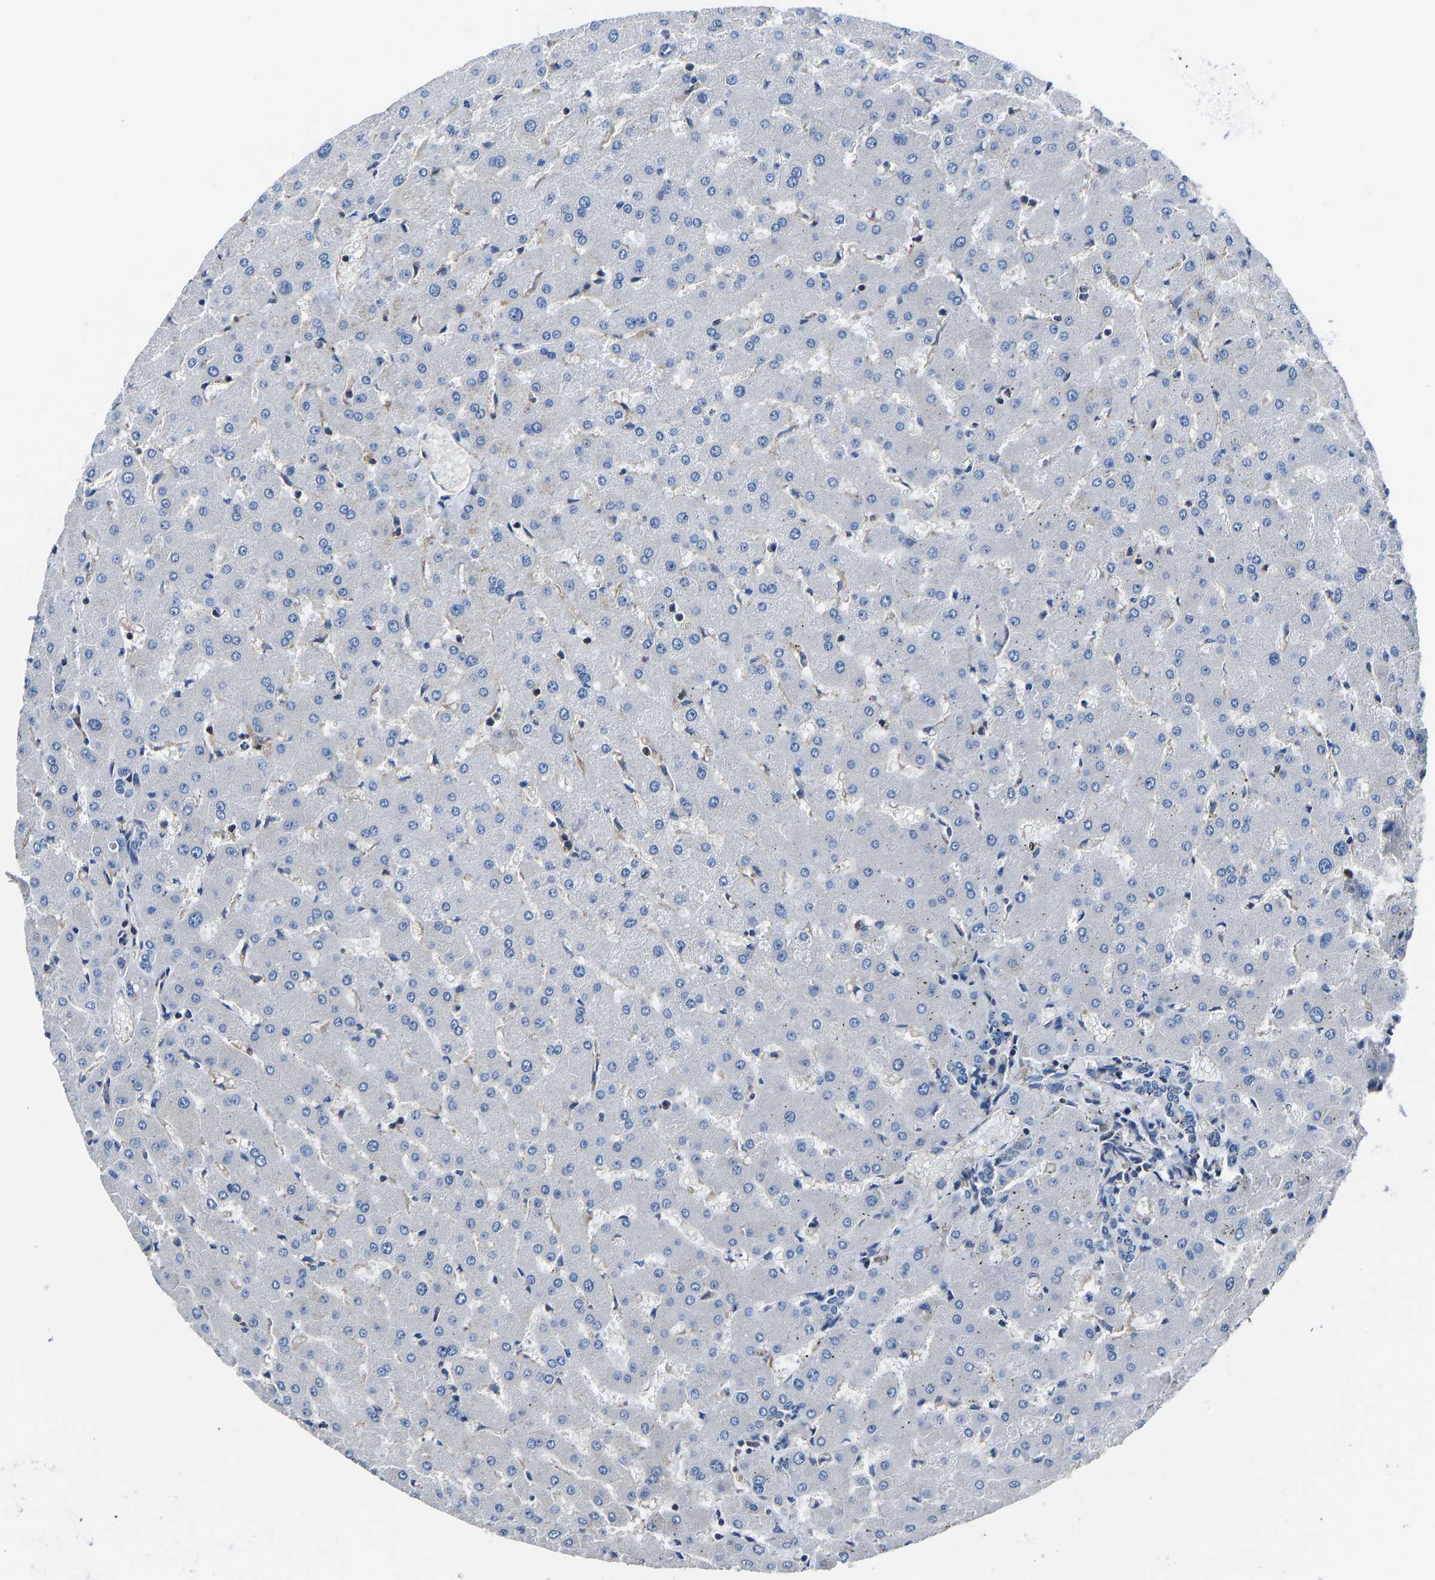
{"staining": {"intensity": "negative", "quantity": "none", "location": "none"}, "tissue": "liver", "cell_type": "Cholangiocytes", "image_type": "normal", "snomed": [{"axis": "morphology", "description": "Normal tissue, NOS"}, {"axis": "topography", "description": "Liver"}], "caption": "A histopathology image of human liver is negative for staining in cholangiocytes. Brightfield microscopy of IHC stained with DAB (3,3'-diaminobenzidine) (brown) and hematoxylin (blue), captured at high magnification.", "gene": "PRKAR1A", "patient": {"sex": "female", "age": 63}}